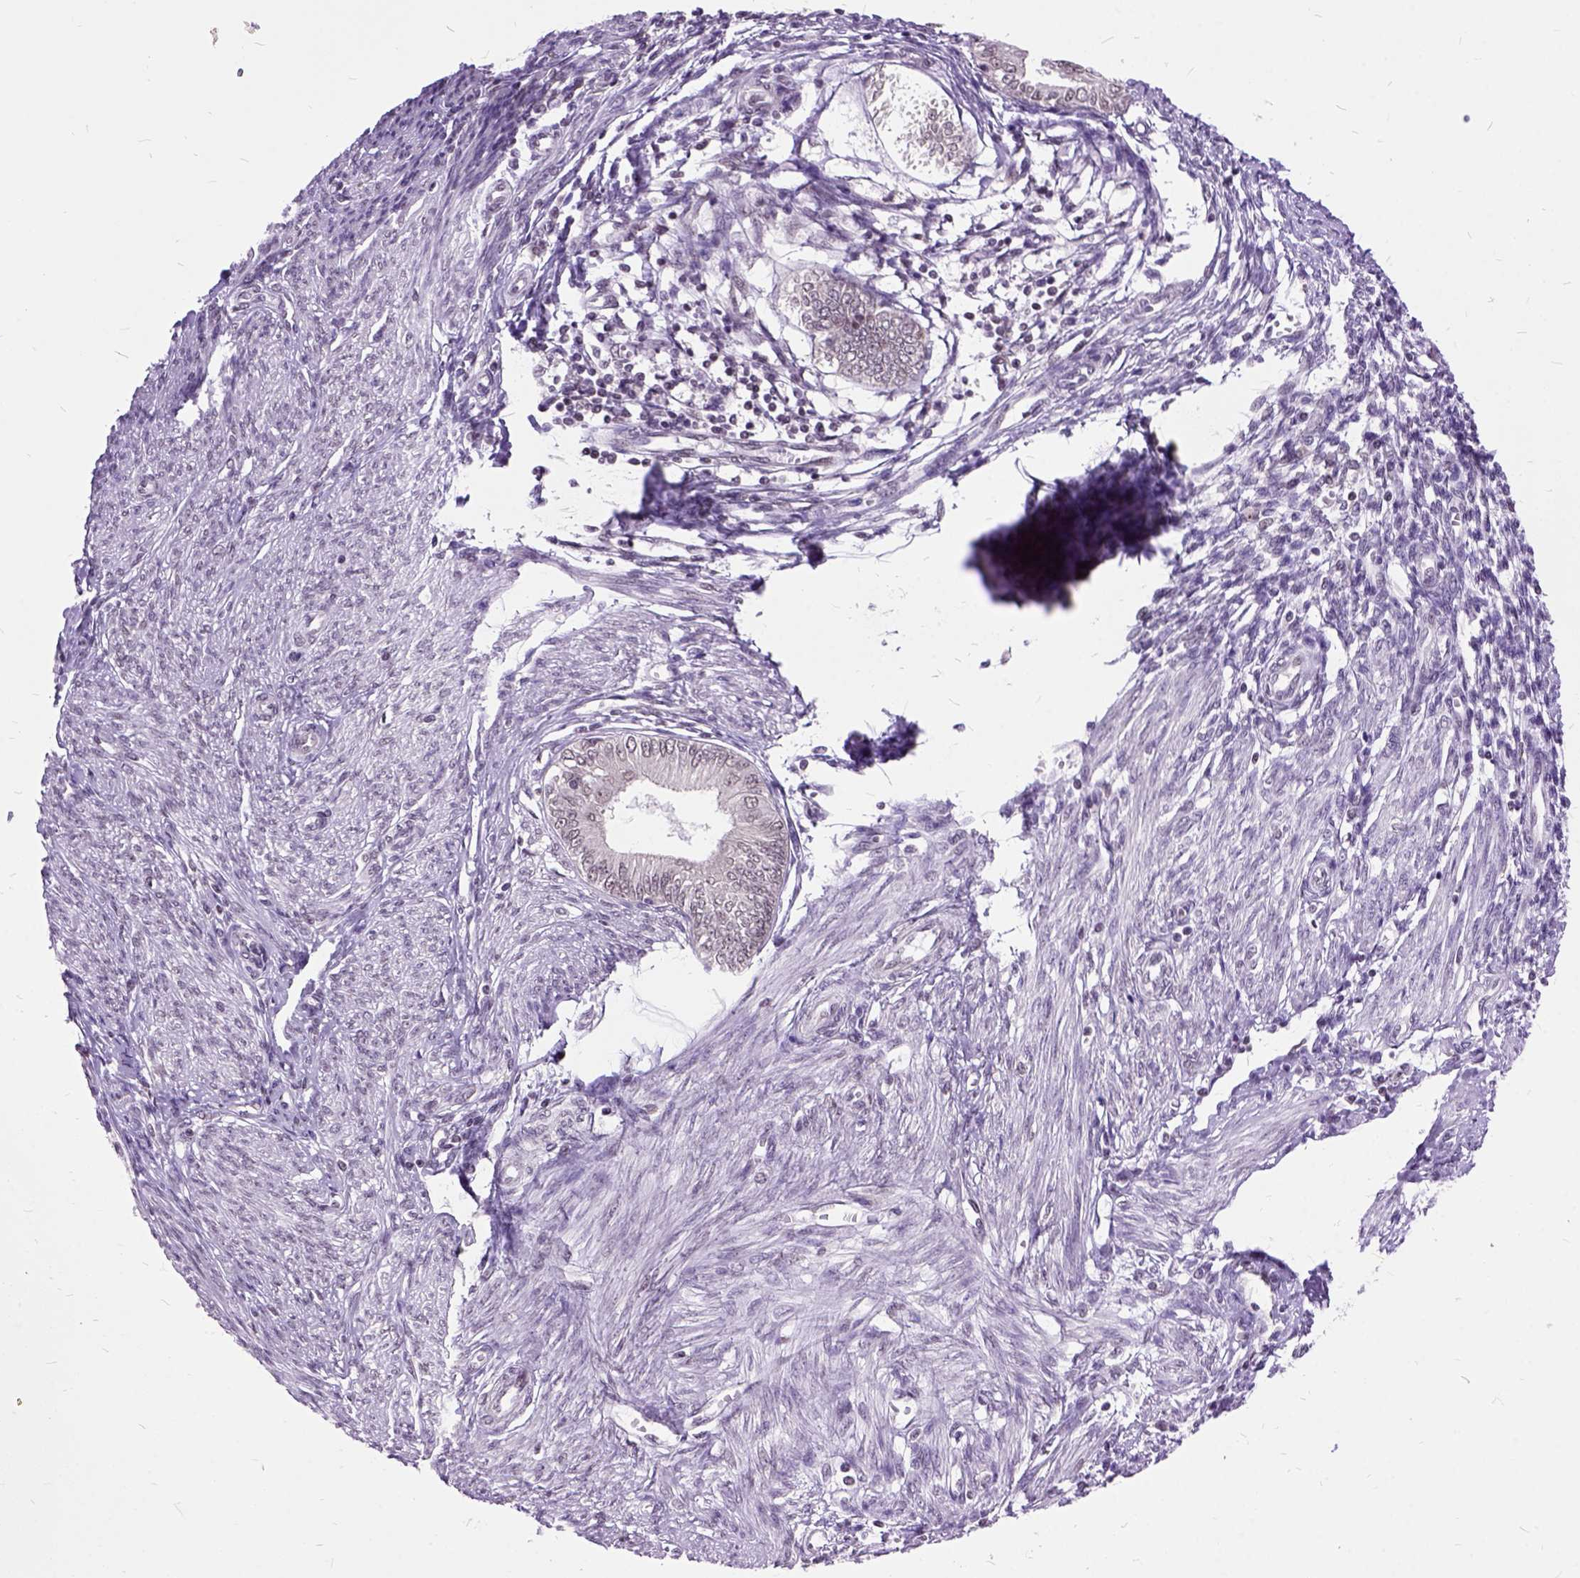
{"staining": {"intensity": "weak", "quantity": ">75%", "location": "nuclear"}, "tissue": "endometrial cancer", "cell_type": "Tumor cells", "image_type": "cancer", "snomed": [{"axis": "morphology", "description": "Adenocarcinoma, NOS"}, {"axis": "topography", "description": "Endometrium"}], "caption": "IHC staining of endometrial adenocarcinoma, which exhibits low levels of weak nuclear positivity in about >75% of tumor cells indicating weak nuclear protein expression. The staining was performed using DAB (3,3'-diaminobenzidine) (brown) for protein detection and nuclei were counterstained in hematoxylin (blue).", "gene": "ORC5", "patient": {"sex": "female", "age": 68}}